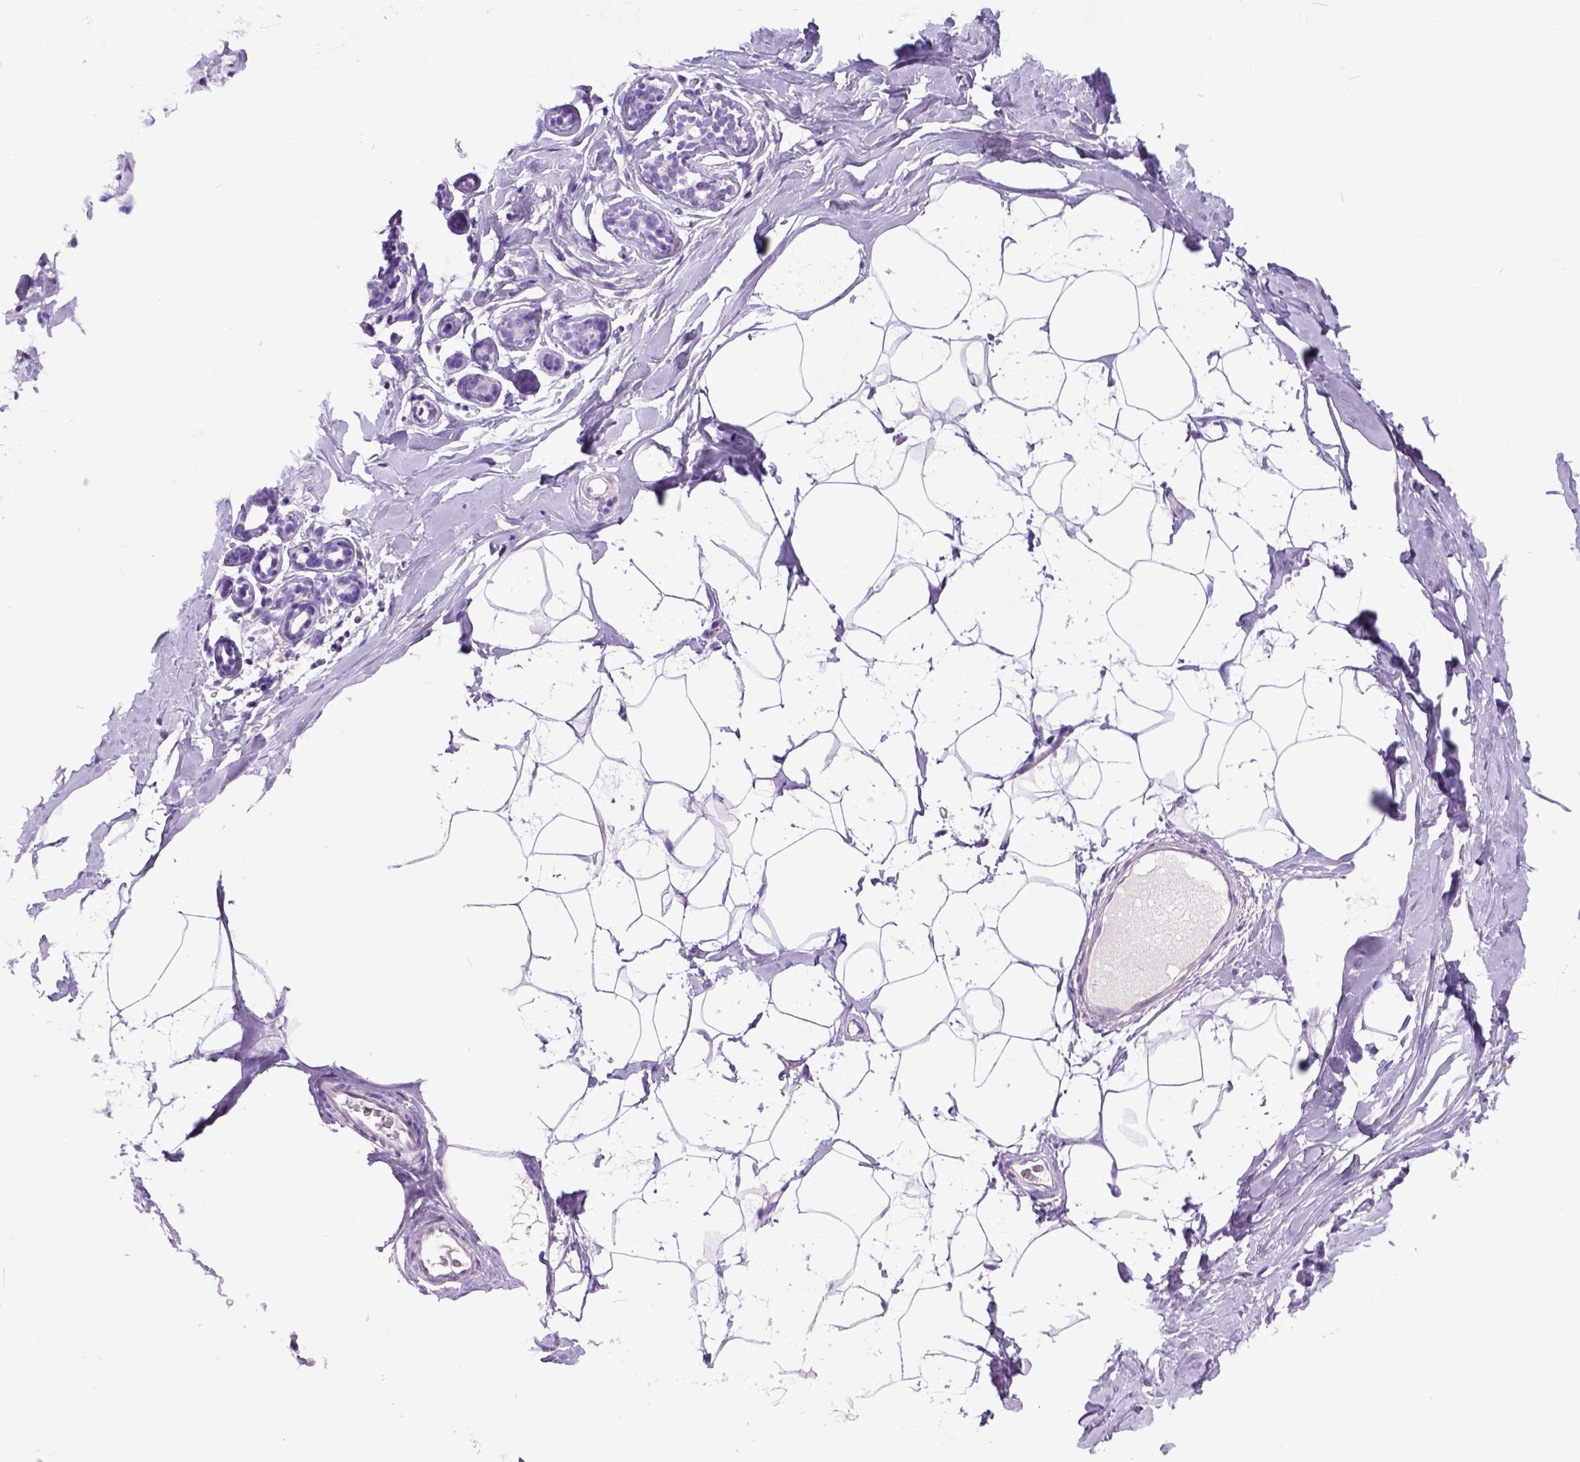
{"staining": {"intensity": "negative", "quantity": "none", "location": "none"}, "tissue": "breast", "cell_type": "Adipocytes", "image_type": "normal", "snomed": [{"axis": "morphology", "description": "Normal tissue, NOS"}, {"axis": "topography", "description": "Breast"}], "caption": "This image is of unremarkable breast stained with immunohistochemistry to label a protein in brown with the nuclei are counter-stained blue. There is no positivity in adipocytes. (Immunohistochemistry (ihc), brightfield microscopy, high magnification).", "gene": "IGF2", "patient": {"sex": "female", "age": 32}}